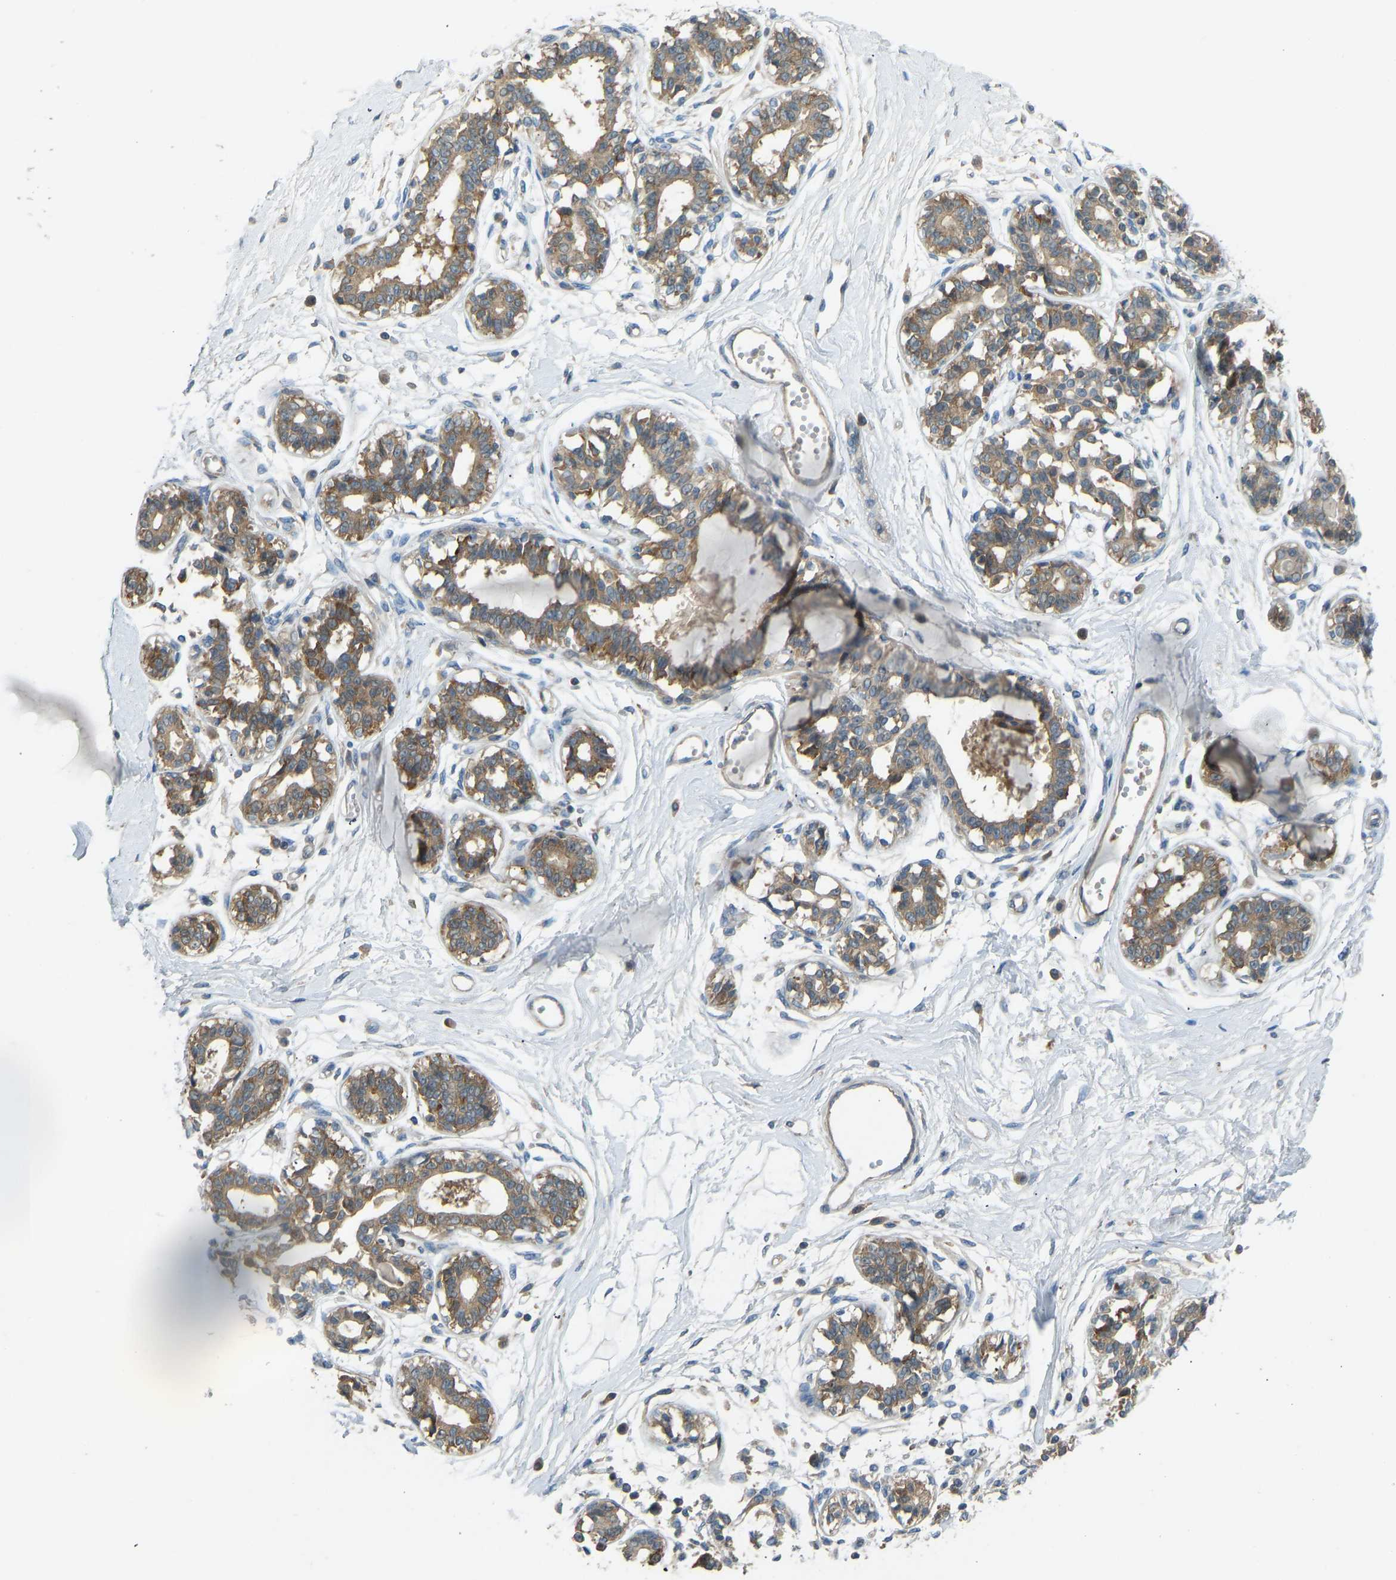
{"staining": {"intensity": "negative", "quantity": "none", "location": "none"}, "tissue": "breast", "cell_type": "Adipocytes", "image_type": "normal", "snomed": [{"axis": "morphology", "description": "Normal tissue, NOS"}, {"axis": "topography", "description": "Breast"}], "caption": "Histopathology image shows no protein positivity in adipocytes of benign breast. Nuclei are stained in blue.", "gene": "STAU2", "patient": {"sex": "female", "age": 45}}